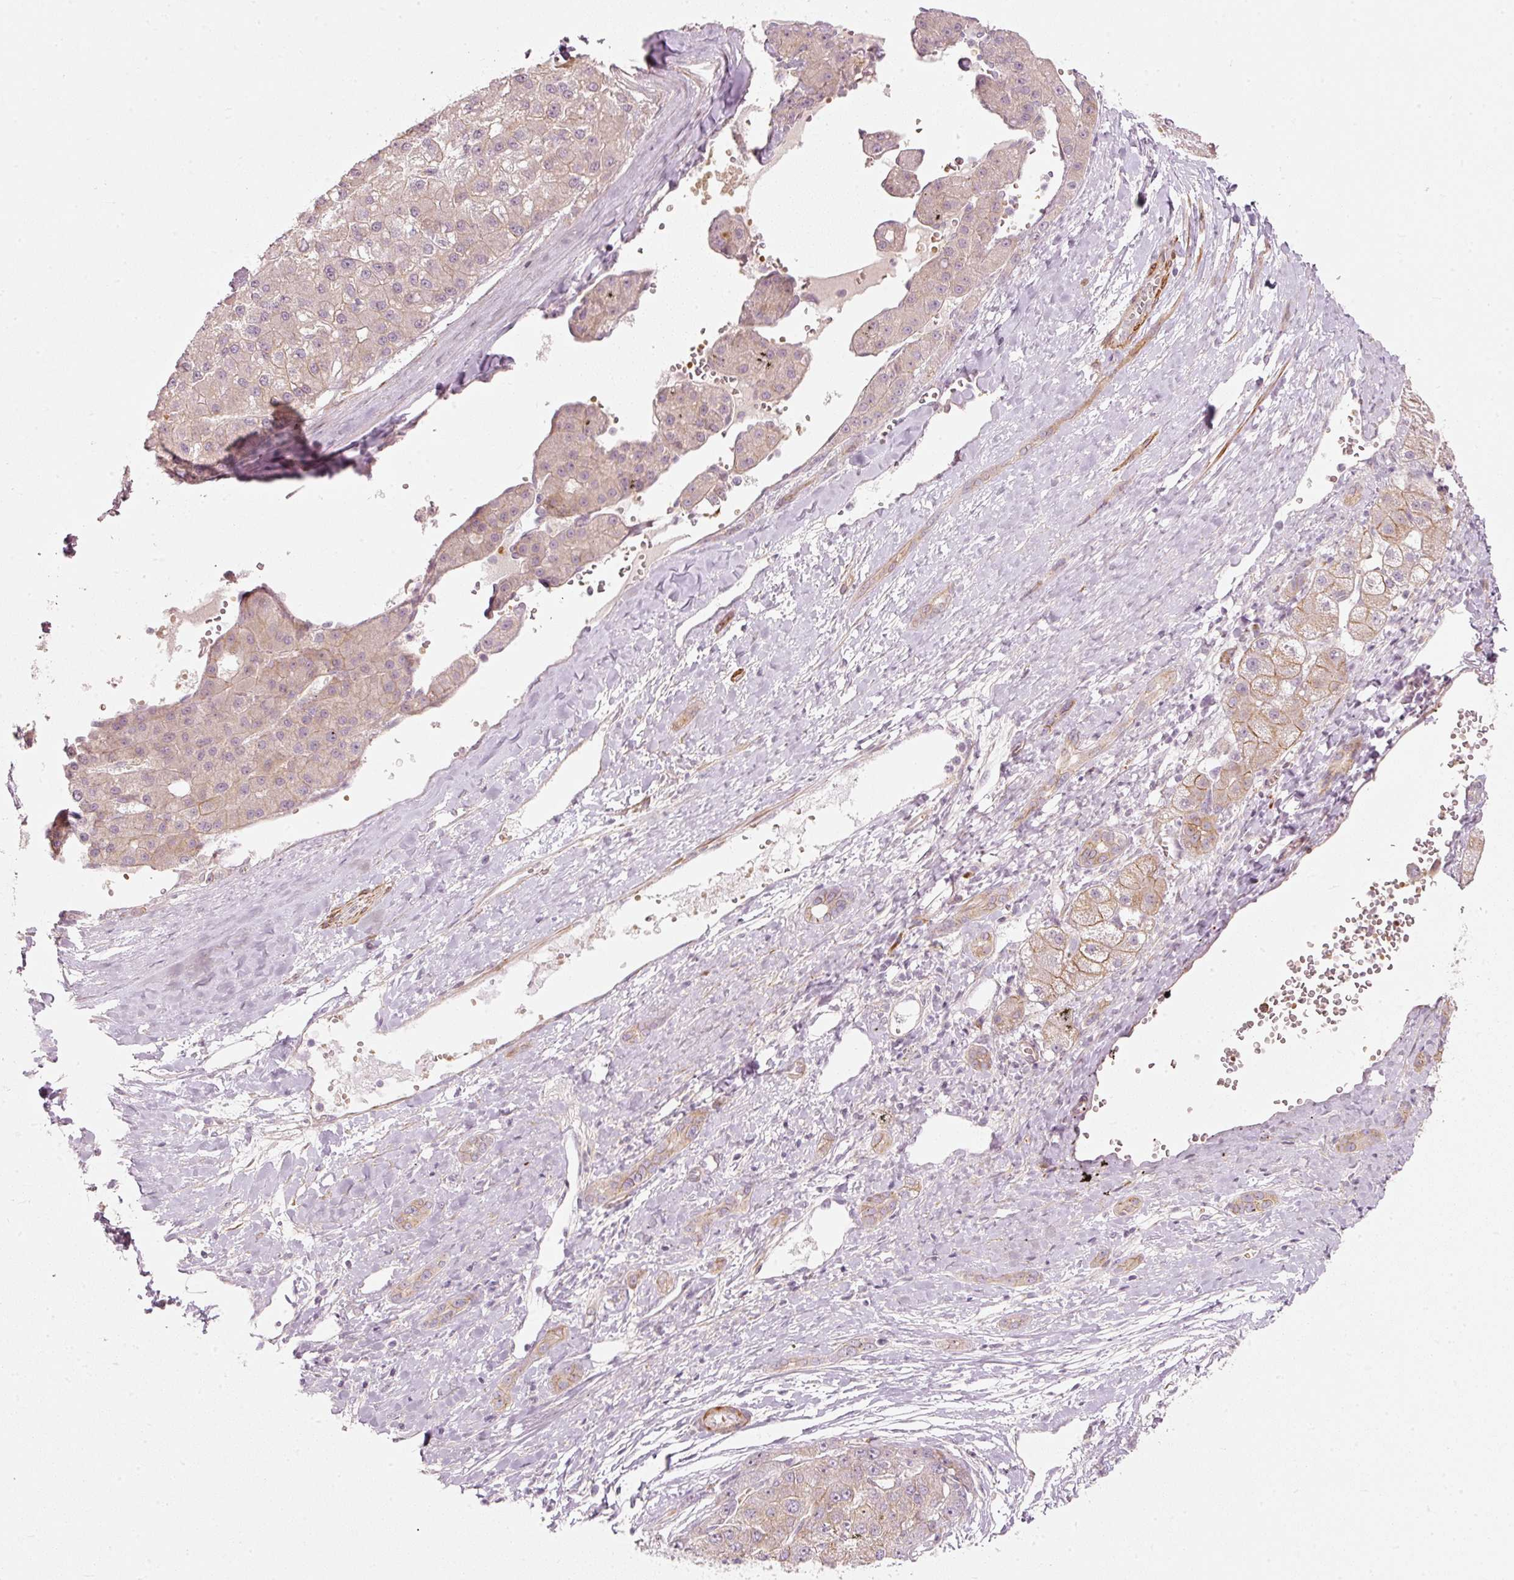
{"staining": {"intensity": "moderate", "quantity": "<25%", "location": "cytoplasmic/membranous"}, "tissue": "liver cancer", "cell_type": "Tumor cells", "image_type": "cancer", "snomed": [{"axis": "morphology", "description": "Carcinoma, Hepatocellular, NOS"}, {"axis": "topography", "description": "Liver"}], "caption": "Protein staining of liver cancer tissue reveals moderate cytoplasmic/membranous positivity in about <25% of tumor cells.", "gene": "KCNQ1", "patient": {"sex": "male", "age": 67}}